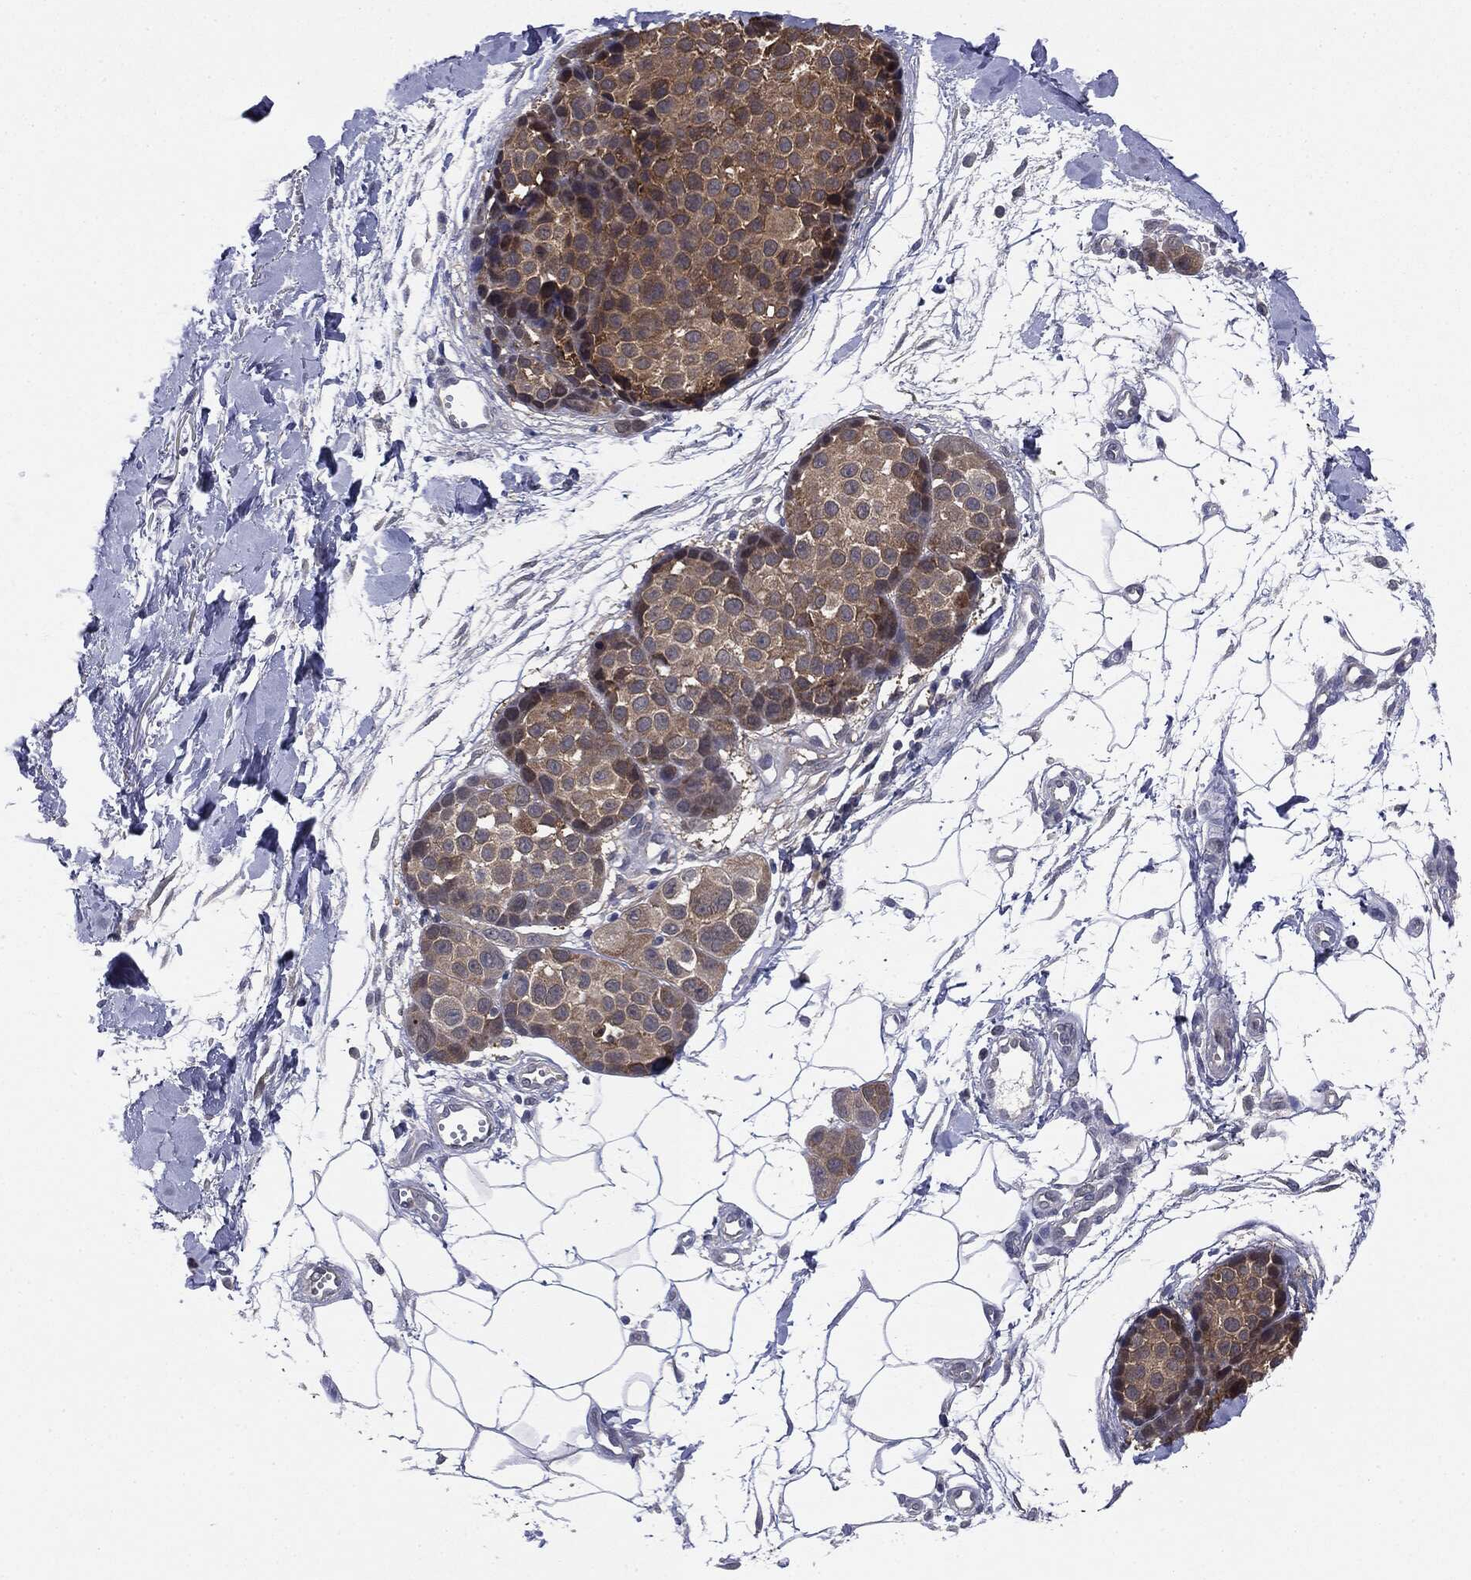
{"staining": {"intensity": "weak", "quantity": ">75%", "location": "cytoplasmic/membranous"}, "tissue": "melanoma", "cell_type": "Tumor cells", "image_type": "cancer", "snomed": [{"axis": "morphology", "description": "Malignant melanoma, NOS"}, {"axis": "topography", "description": "Skin"}], "caption": "High-power microscopy captured an immunohistochemistry (IHC) photomicrograph of malignant melanoma, revealing weak cytoplasmic/membranous staining in approximately >75% of tumor cells.", "gene": "KRT7", "patient": {"sex": "female", "age": 86}}